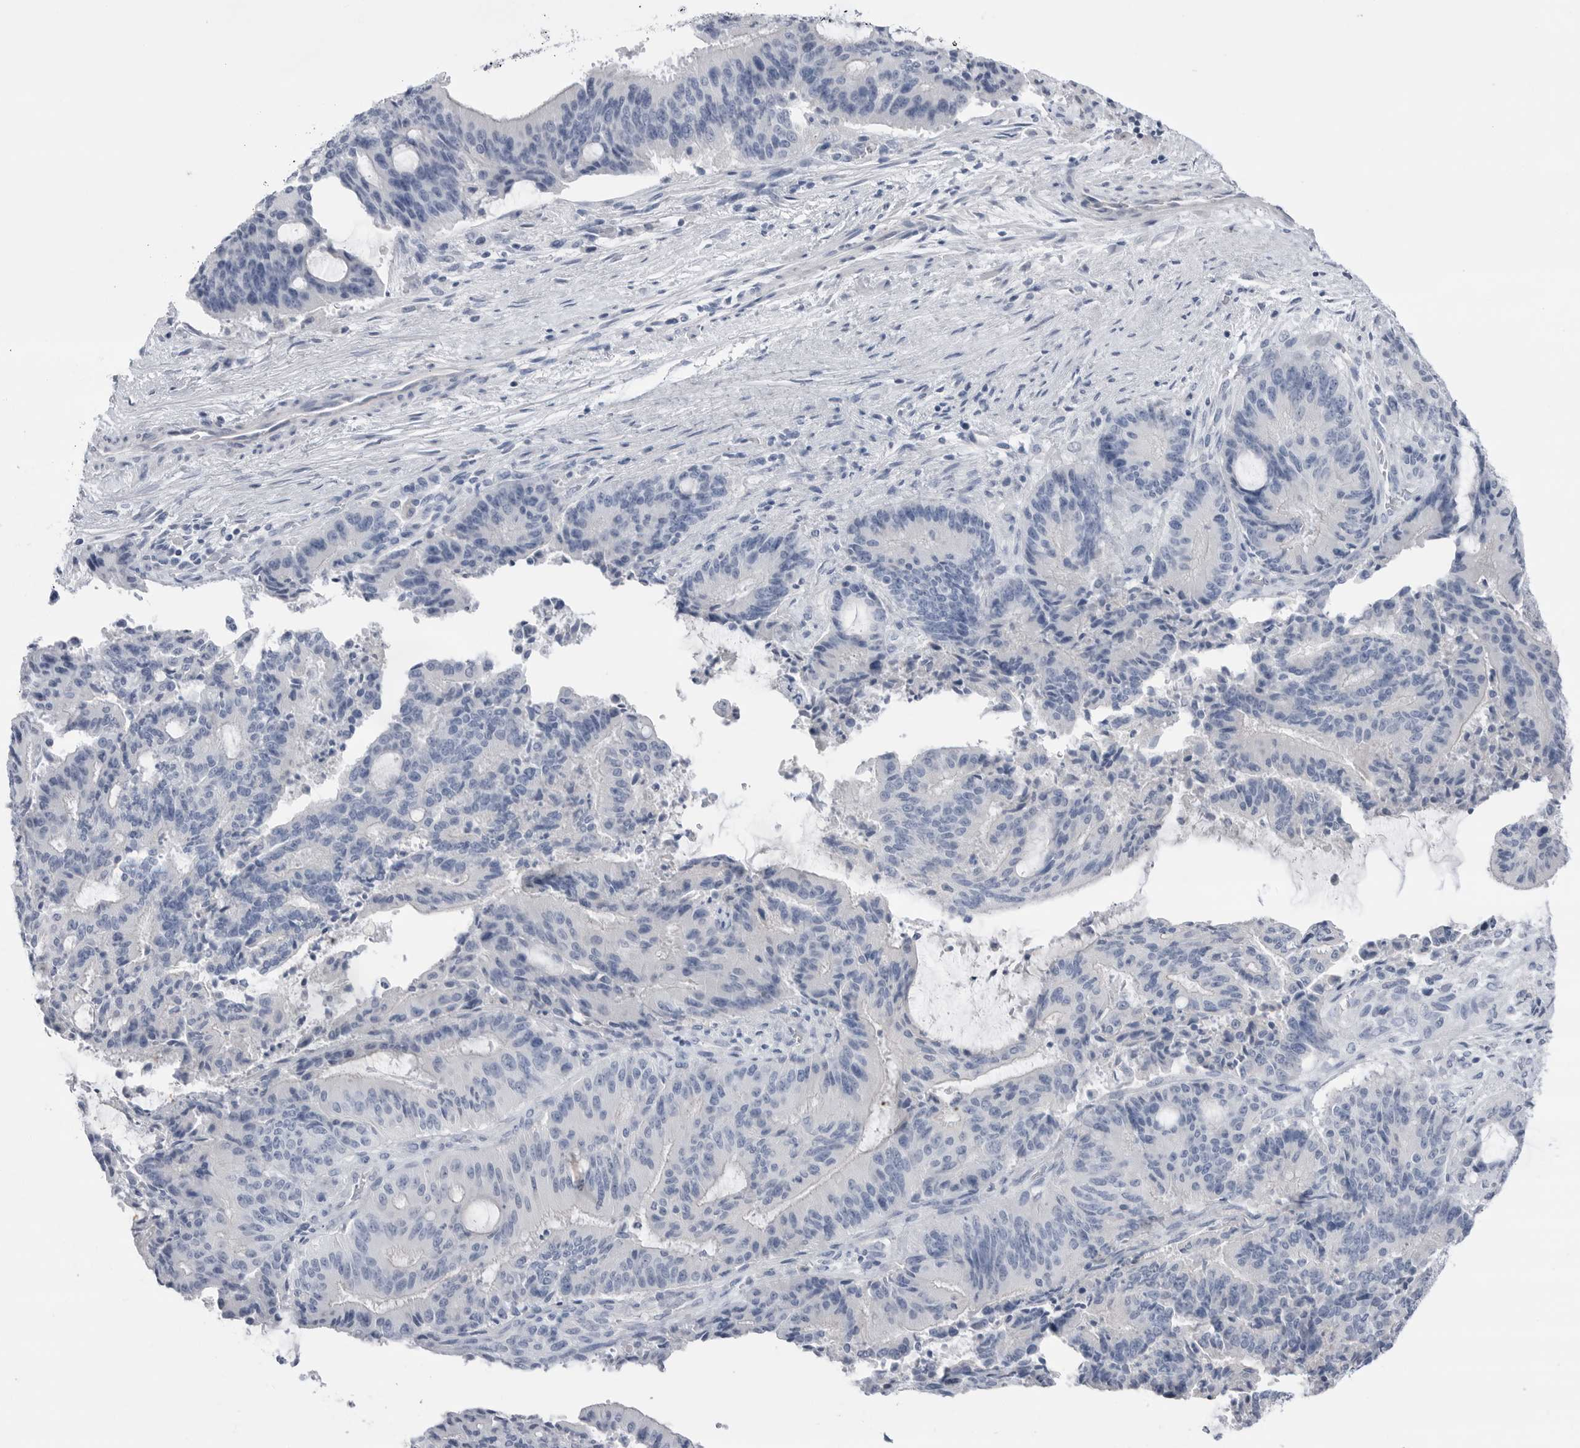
{"staining": {"intensity": "negative", "quantity": "none", "location": "none"}, "tissue": "liver cancer", "cell_type": "Tumor cells", "image_type": "cancer", "snomed": [{"axis": "morphology", "description": "Normal tissue, NOS"}, {"axis": "morphology", "description": "Cholangiocarcinoma"}, {"axis": "topography", "description": "Liver"}, {"axis": "topography", "description": "Peripheral nerve tissue"}], "caption": "This is a micrograph of immunohistochemistry staining of liver cancer (cholangiocarcinoma), which shows no expression in tumor cells. The staining was performed using DAB to visualize the protein expression in brown, while the nuclei were stained in blue with hematoxylin (Magnification: 20x).", "gene": "ABHD12", "patient": {"sex": "female", "age": 73}}